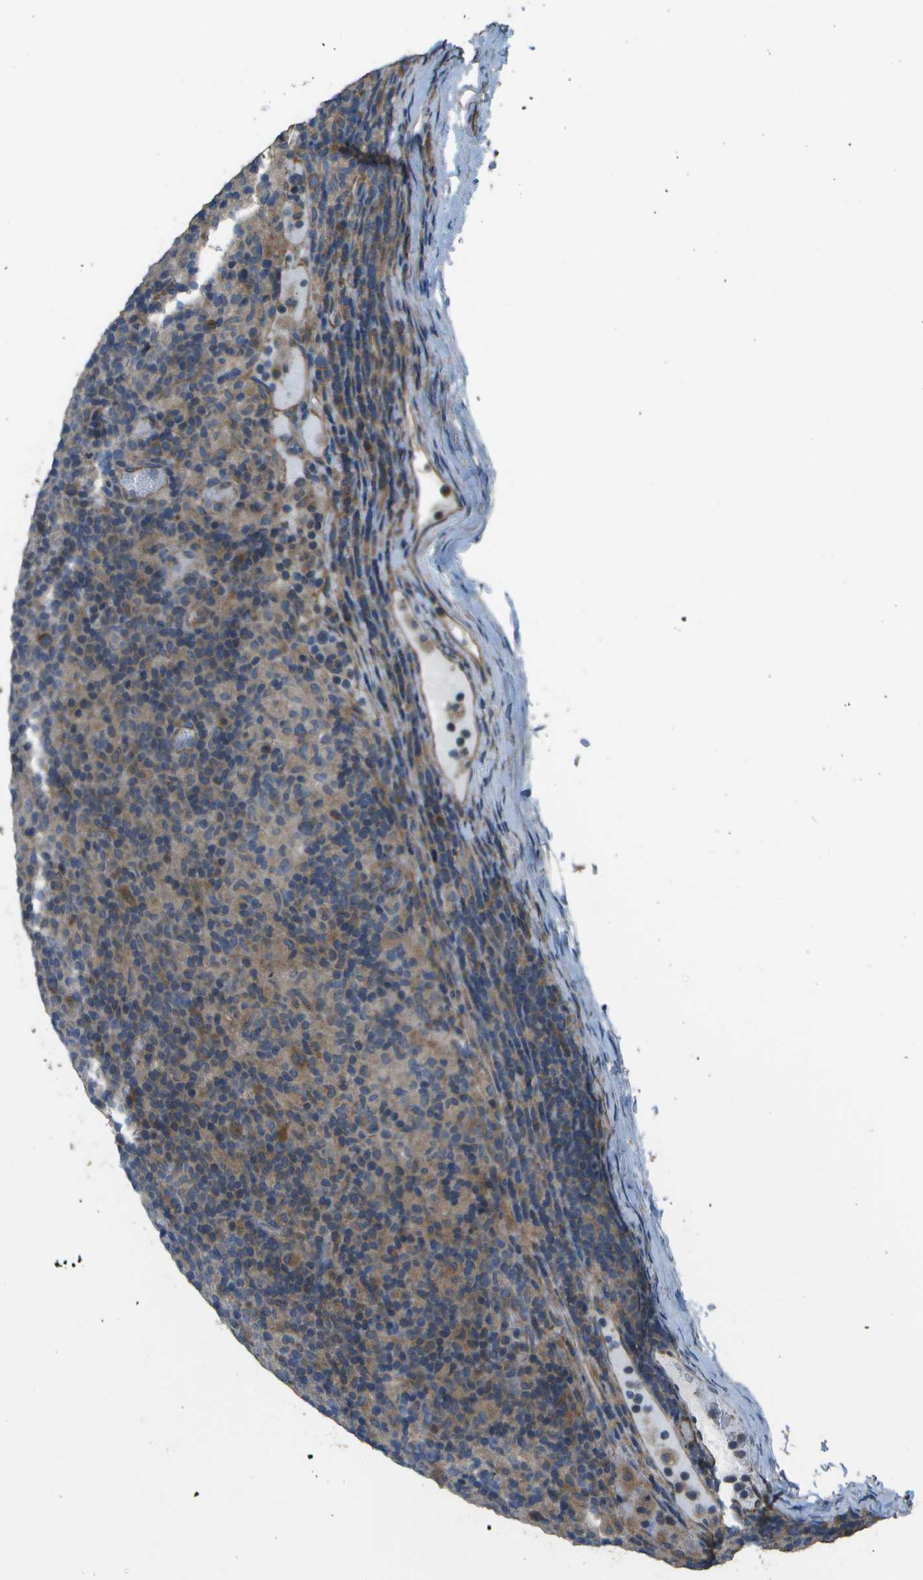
{"staining": {"intensity": "moderate", "quantity": "25%-75%", "location": "cytoplasmic/membranous"}, "tissue": "lymphoma", "cell_type": "Tumor cells", "image_type": "cancer", "snomed": [{"axis": "morphology", "description": "Hodgkin's disease, NOS"}, {"axis": "topography", "description": "Lymph node"}], "caption": "Immunohistochemistry (DAB (3,3'-diaminobenzidine)) staining of human lymphoma displays moderate cytoplasmic/membranous protein expression in approximately 25%-75% of tumor cells.", "gene": "CLNS1A", "patient": {"sex": "male", "age": 70}}